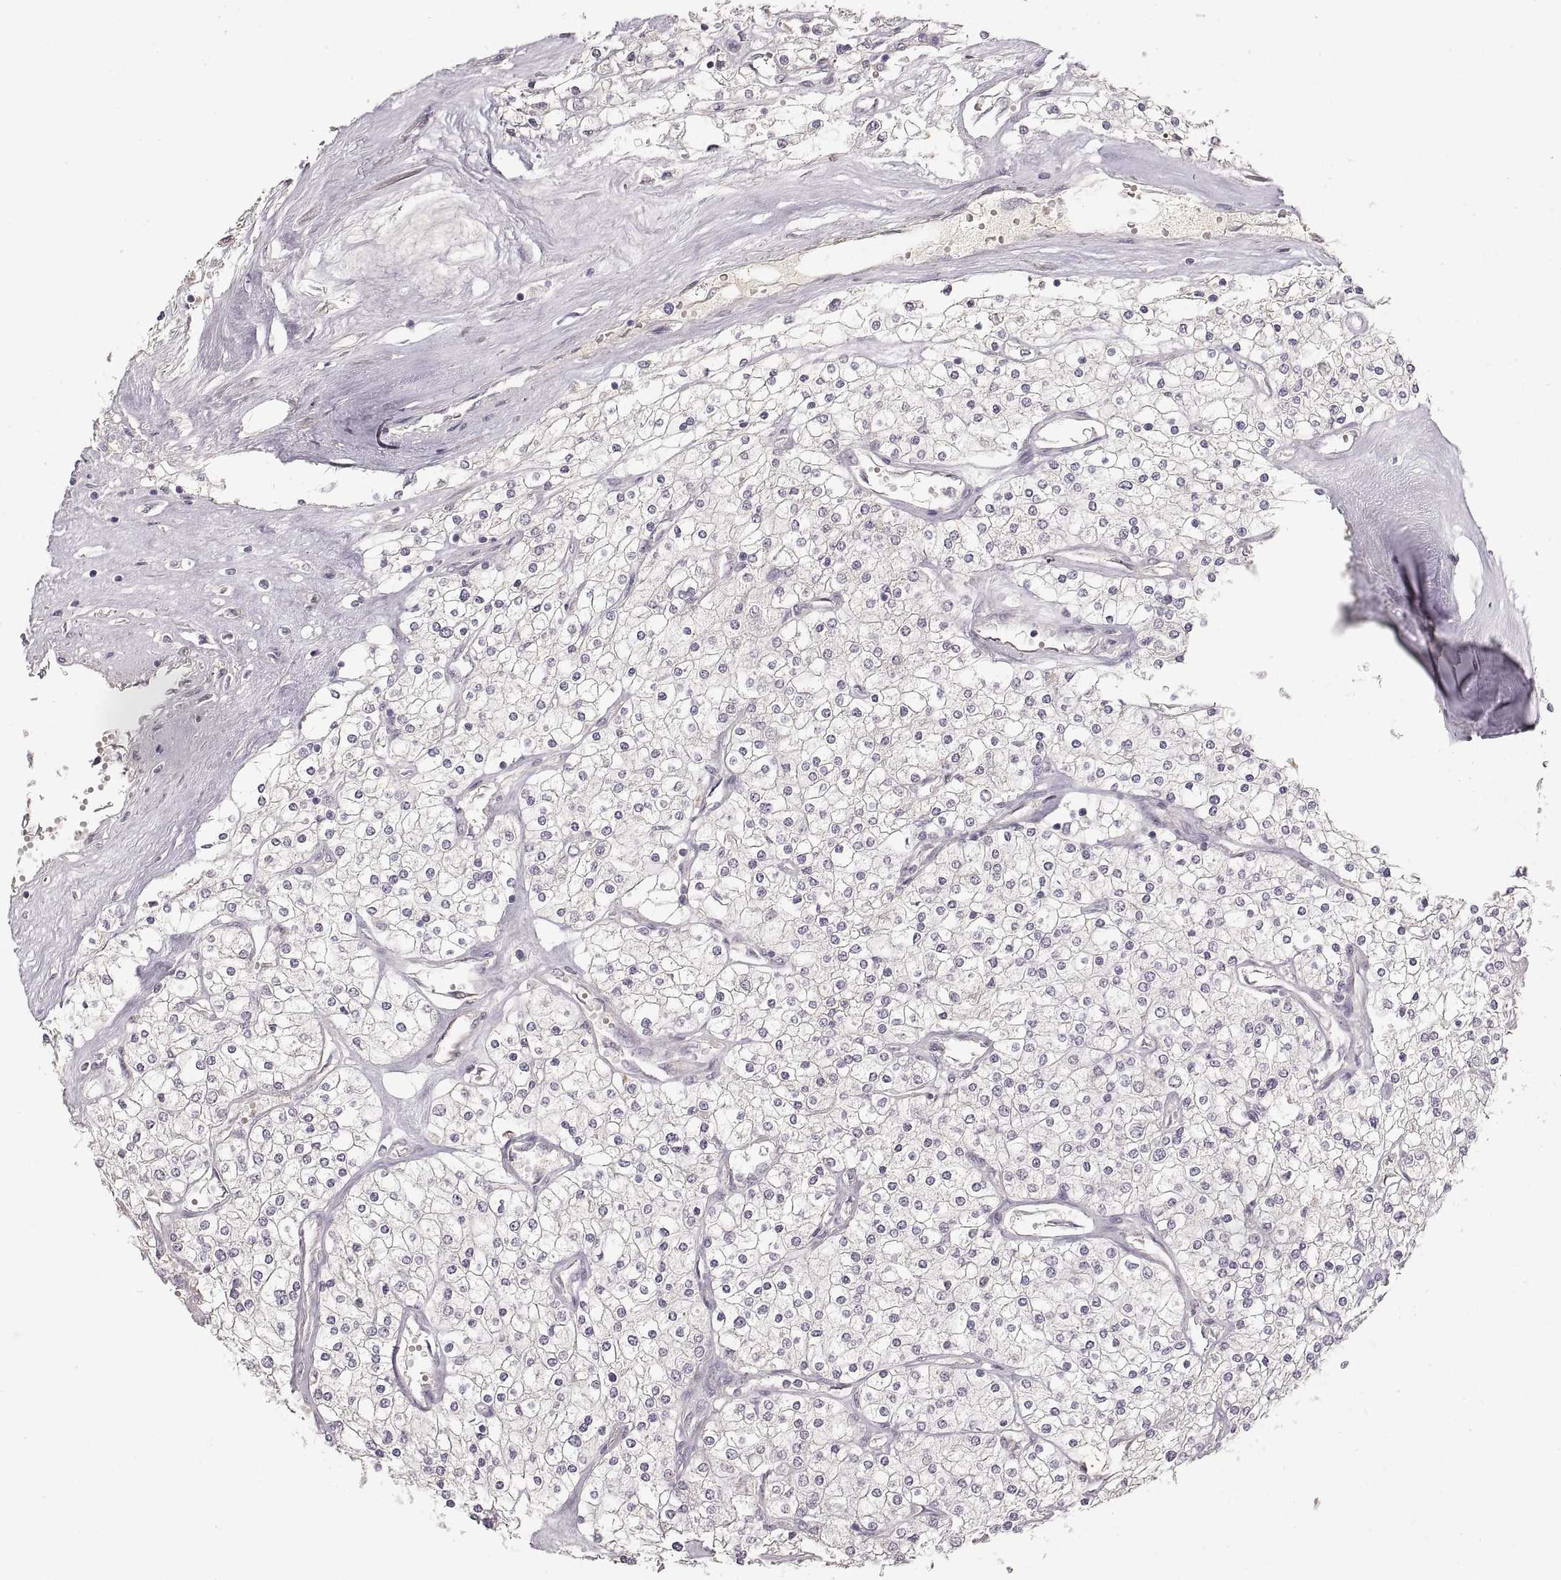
{"staining": {"intensity": "negative", "quantity": "none", "location": "none"}, "tissue": "renal cancer", "cell_type": "Tumor cells", "image_type": "cancer", "snomed": [{"axis": "morphology", "description": "Adenocarcinoma, NOS"}, {"axis": "topography", "description": "Kidney"}], "caption": "Immunohistochemistry (IHC) histopathology image of neoplastic tissue: renal adenocarcinoma stained with DAB shows no significant protein staining in tumor cells.", "gene": "LAMC2", "patient": {"sex": "male", "age": 80}}